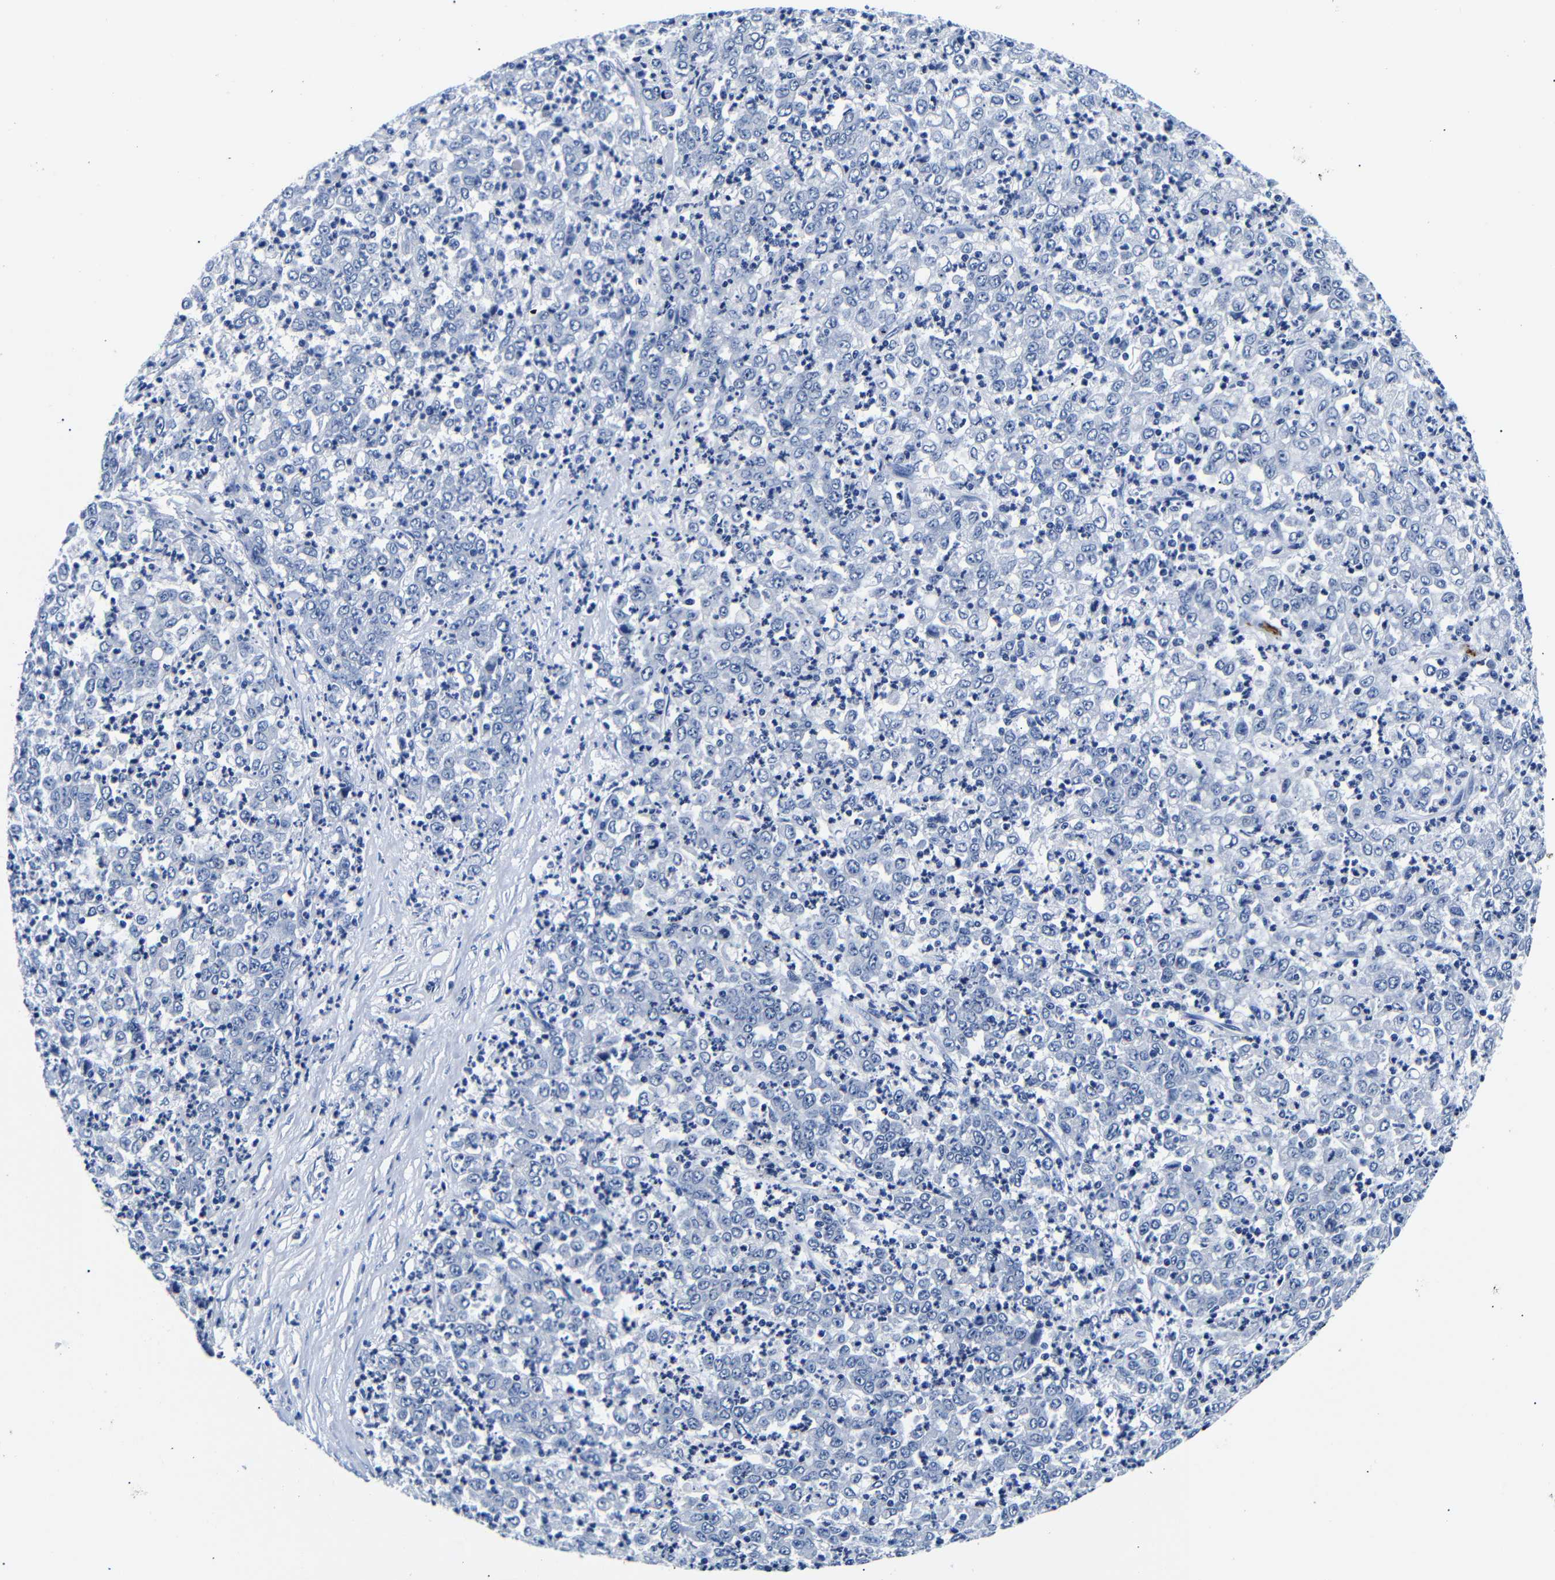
{"staining": {"intensity": "negative", "quantity": "none", "location": "none"}, "tissue": "stomach cancer", "cell_type": "Tumor cells", "image_type": "cancer", "snomed": [{"axis": "morphology", "description": "Adenocarcinoma, NOS"}, {"axis": "topography", "description": "Stomach, lower"}], "caption": "This photomicrograph is of stomach cancer (adenocarcinoma) stained with immunohistochemistry (IHC) to label a protein in brown with the nuclei are counter-stained blue. There is no staining in tumor cells.", "gene": "GAP43", "patient": {"sex": "female", "age": 71}}